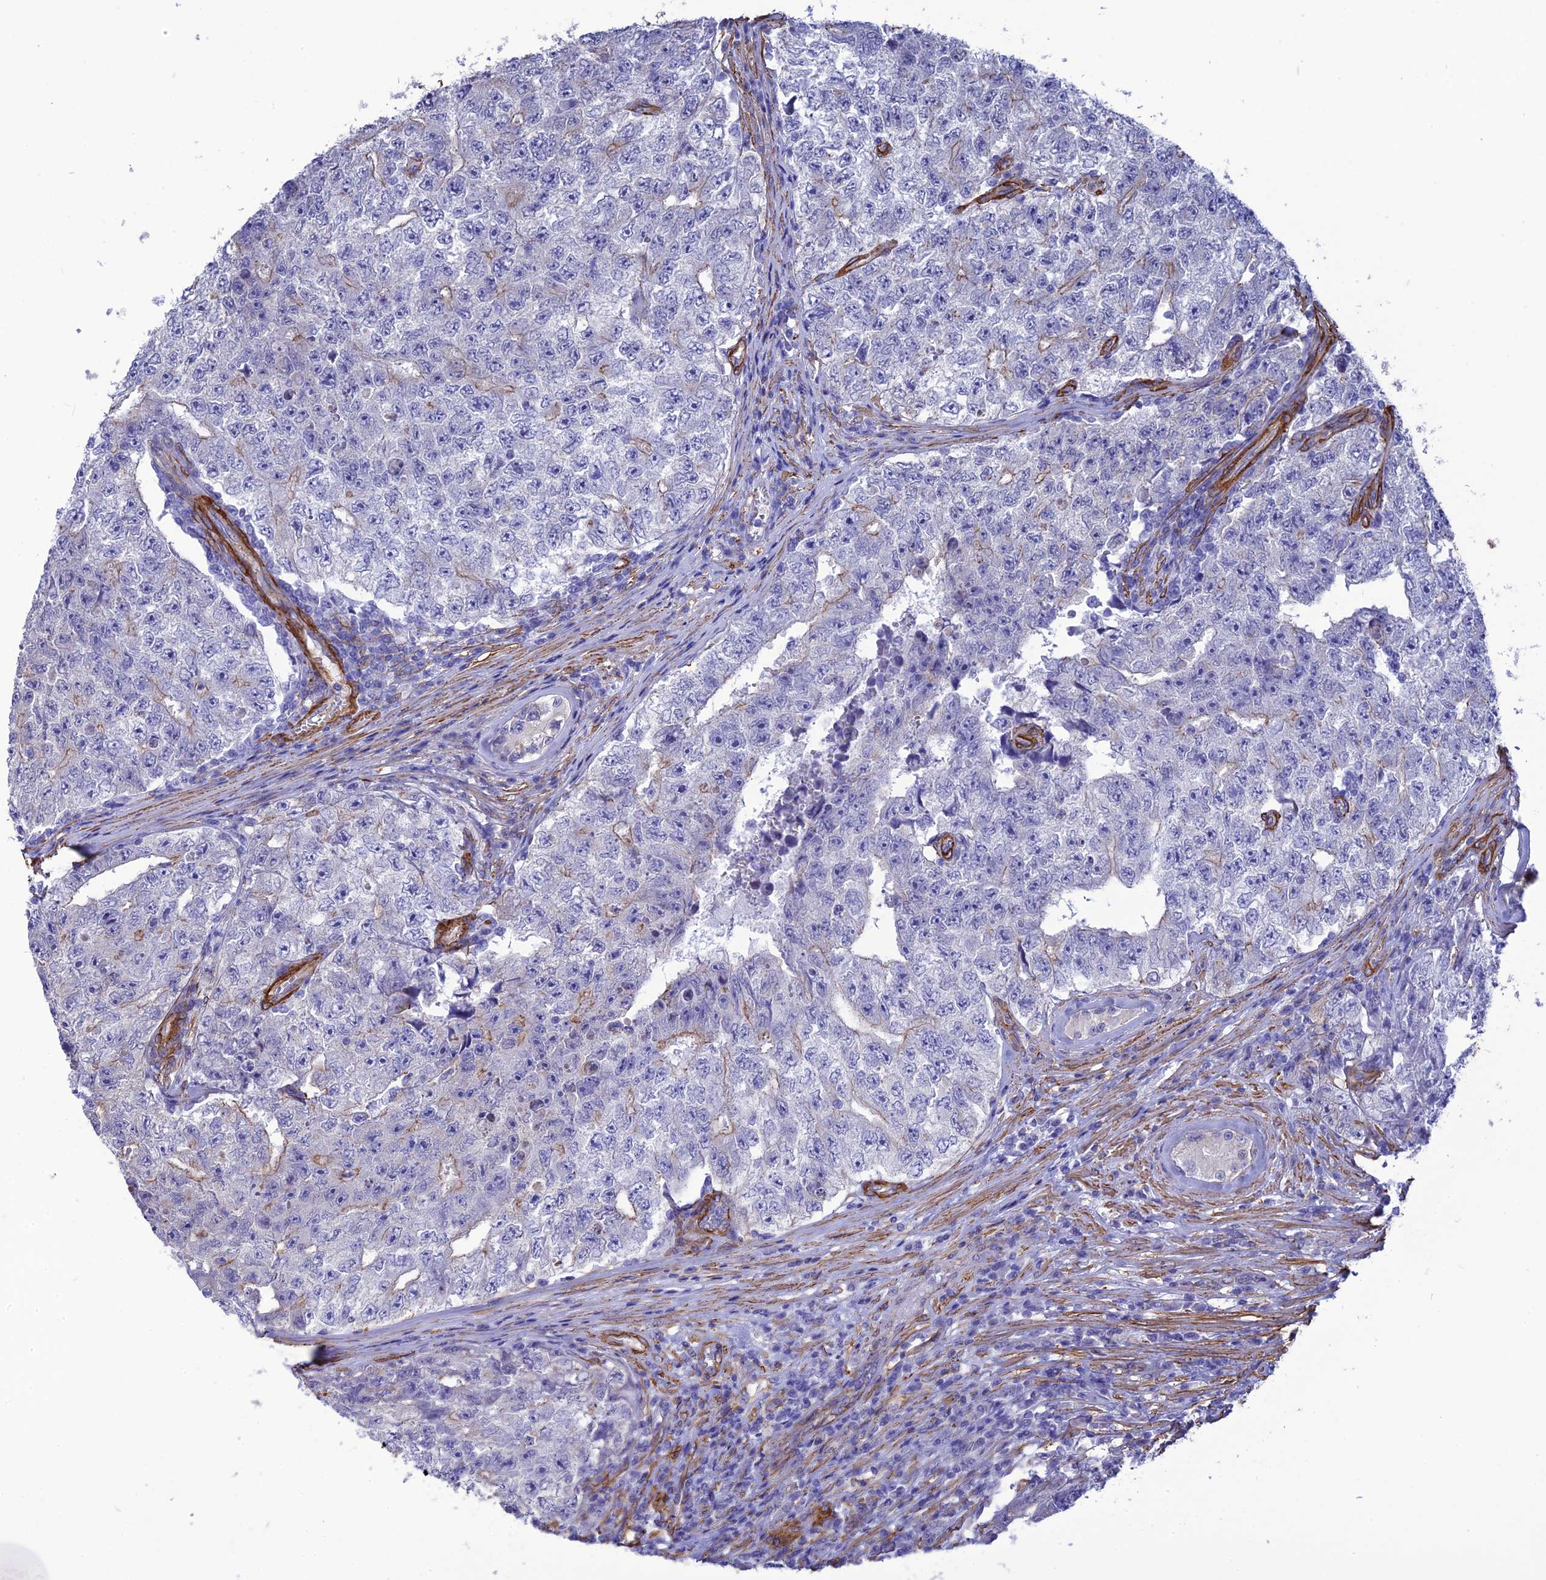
{"staining": {"intensity": "negative", "quantity": "none", "location": "none"}, "tissue": "testis cancer", "cell_type": "Tumor cells", "image_type": "cancer", "snomed": [{"axis": "morphology", "description": "Carcinoma, Embryonal, NOS"}, {"axis": "topography", "description": "Testis"}], "caption": "This is an immunohistochemistry image of human testis cancer. There is no expression in tumor cells.", "gene": "NKD1", "patient": {"sex": "male", "age": 17}}